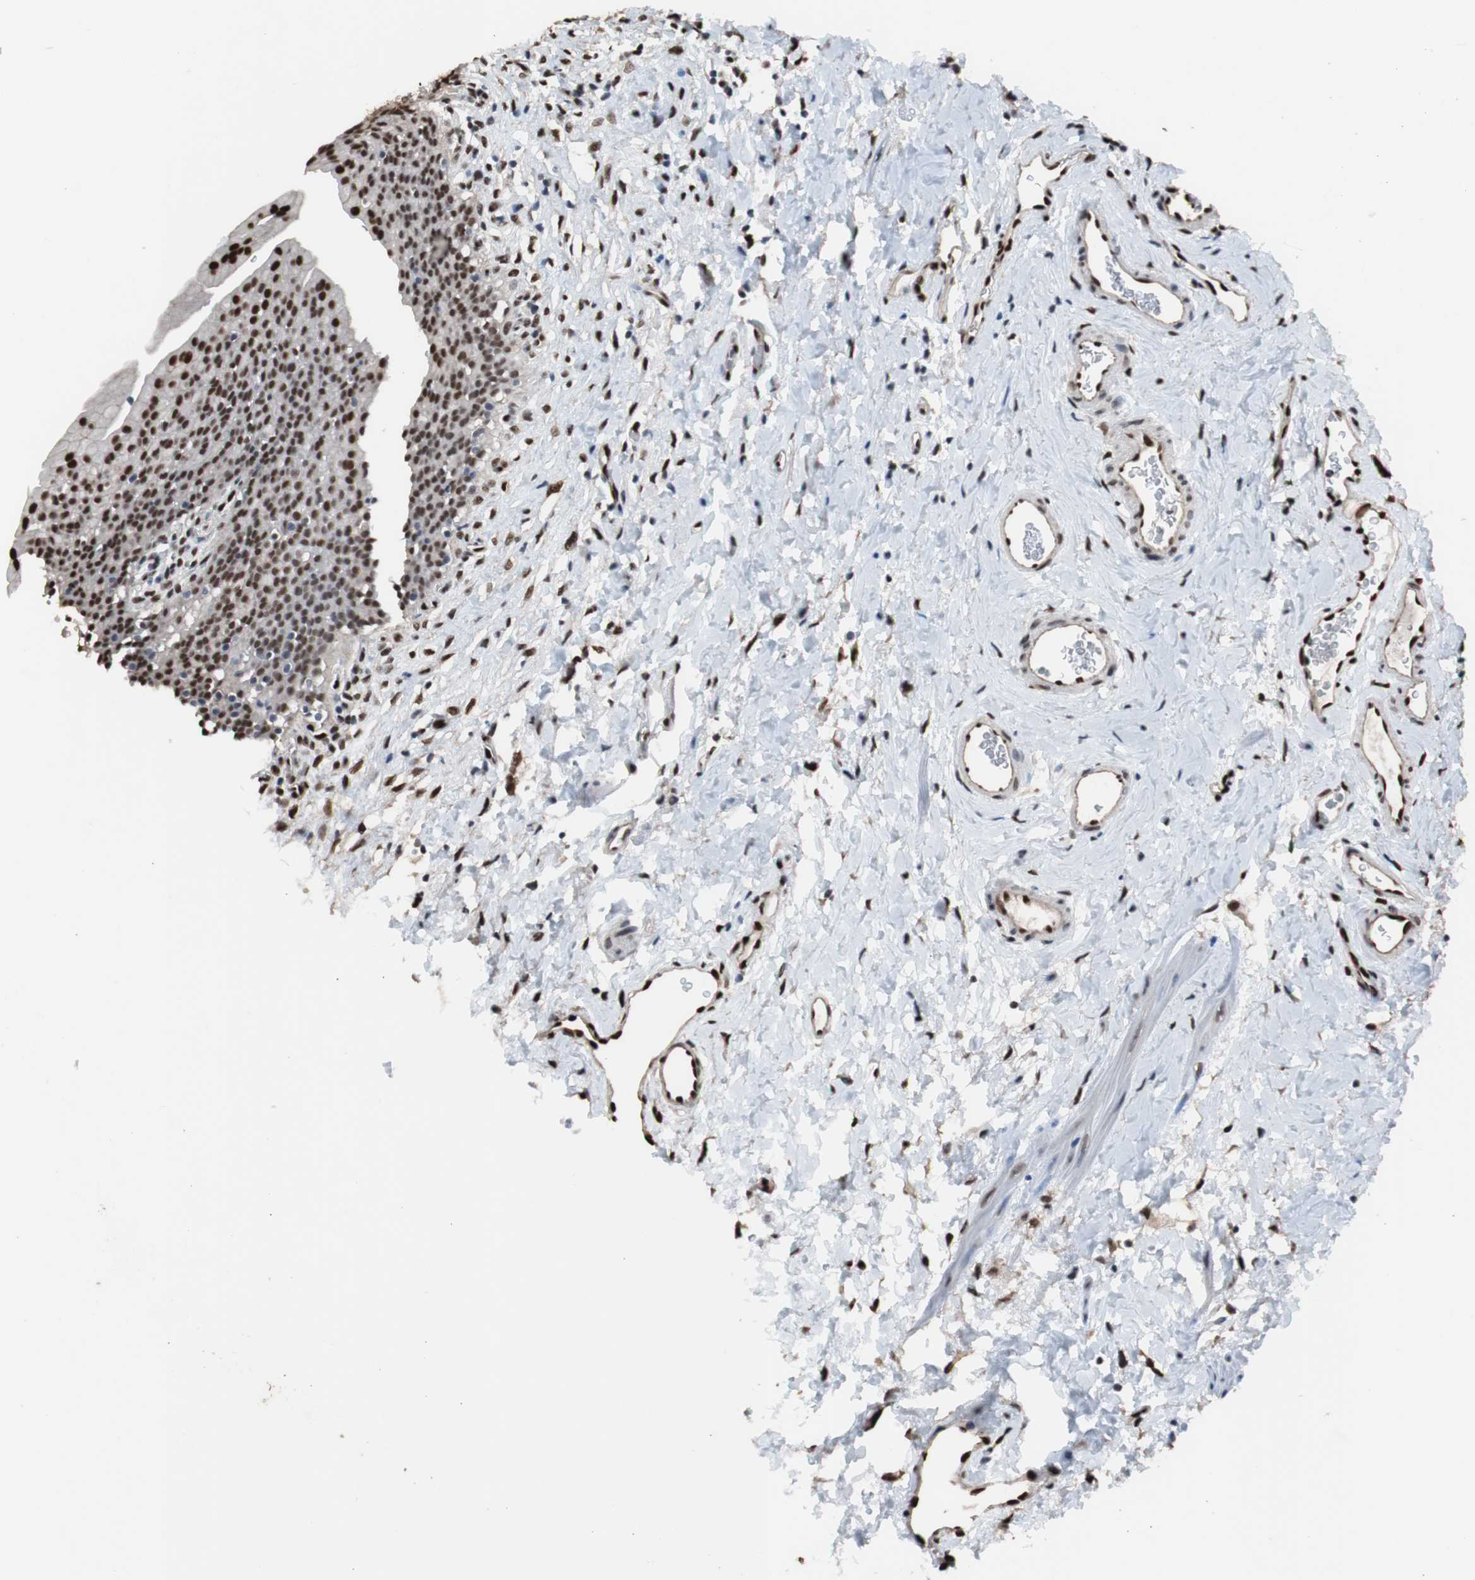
{"staining": {"intensity": "moderate", "quantity": ">75%", "location": "nuclear"}, "tissue": "urinary bladder", "cell_type": "Urothelial cells", "image_type": "normal", "snomed": [{"axis": "morphology", "description": "Normal tissue, NOS"}, {"axis": "topography", "description": "Urinary bladder"}], "caption": "Urinary bladder stained with IHC shows moderate nuclear positivity in about >75% of urothelial cells.", "gene": "PML", "patient": {"sex": "female", "age": 79}}